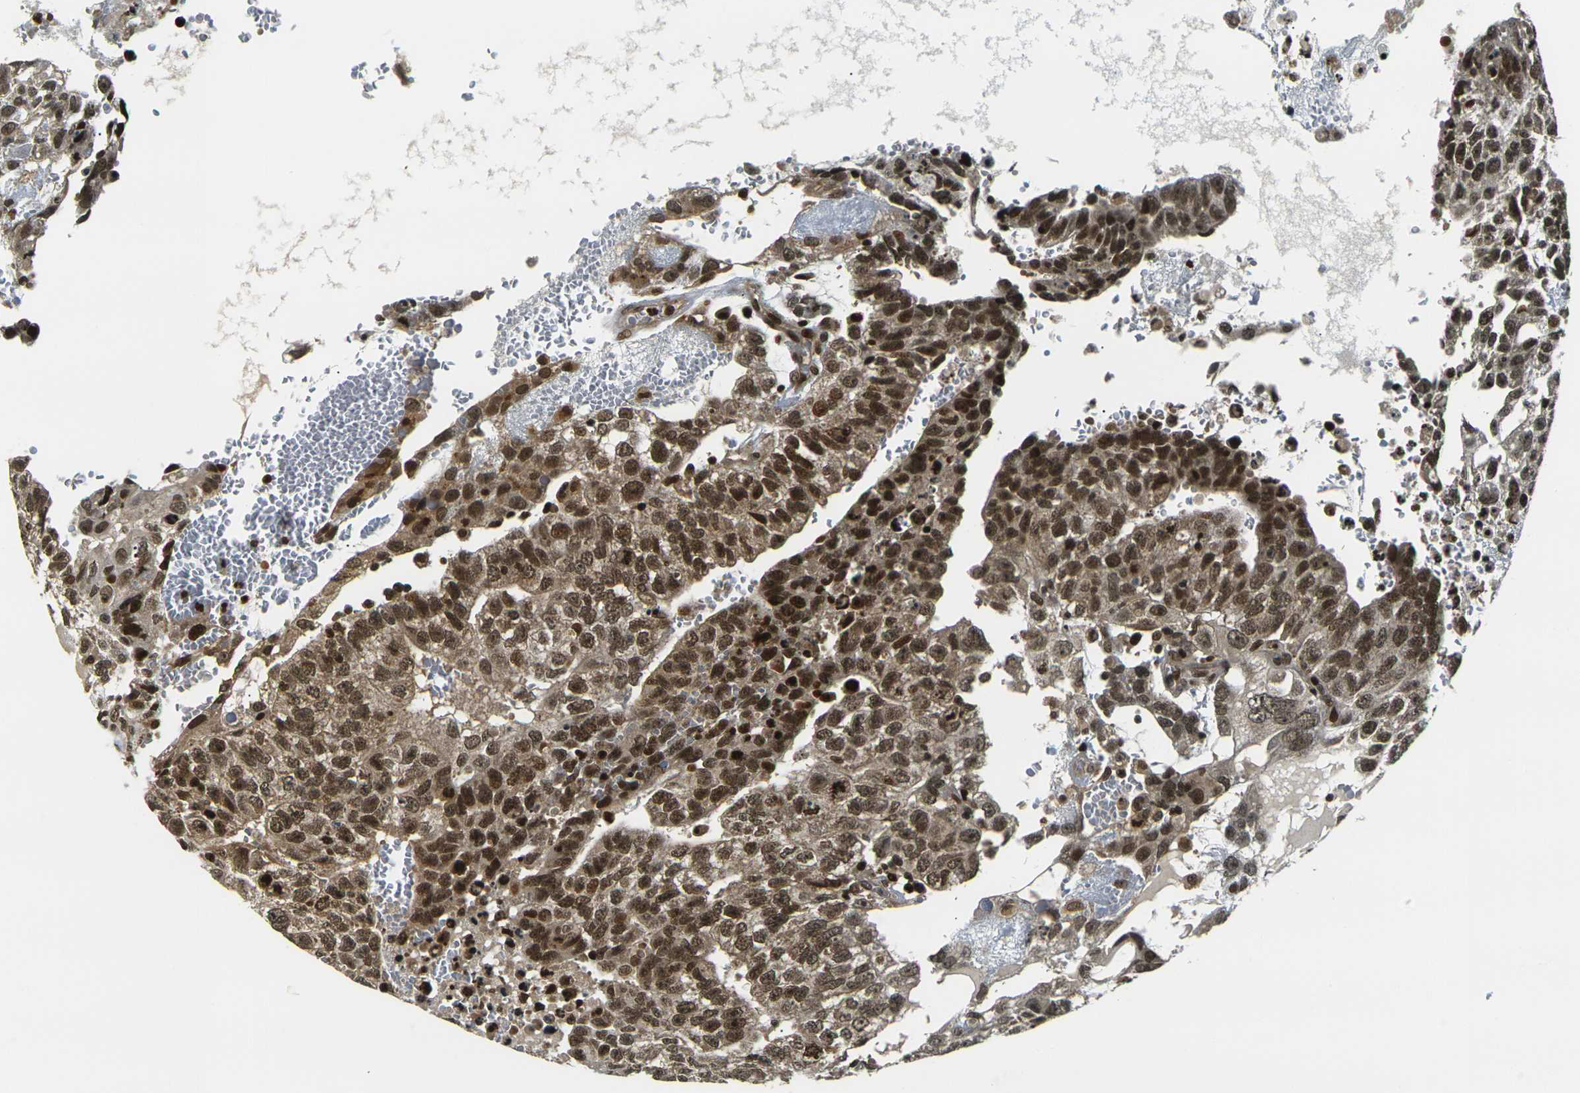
{"staining": {"intensity": "strong", "quantity": ">75%", "location": "cytoplasmic/membranous,nuclear"}, "tissue": "testis cancer", "cell_type": "Tumor cells", "image_type": "cancer", "snomed": [{"axis": "morphology", "description": "Seminoma, NOS"}, {"axis": "morphology", "description": "Carcinoma, Embryonal, NOS"}, {"axis": "topography", "description": "Testis"}], "caption": "The histopathology image demonstrates immunohistochemical staining of seminoma (testis). There is strong cytoplasmic/membranous and nuclear positivity is seen in about >75% of tumor cells. The staining was performed using DAB (3,3'-diaminobenzidine) to visualize the protein expression in brown, while the nuclei were stained in blue with hematoxylin (Magnification: 20x).", "gene": "ACTL6A", "patient": {"sex": "male", "age": 52}}